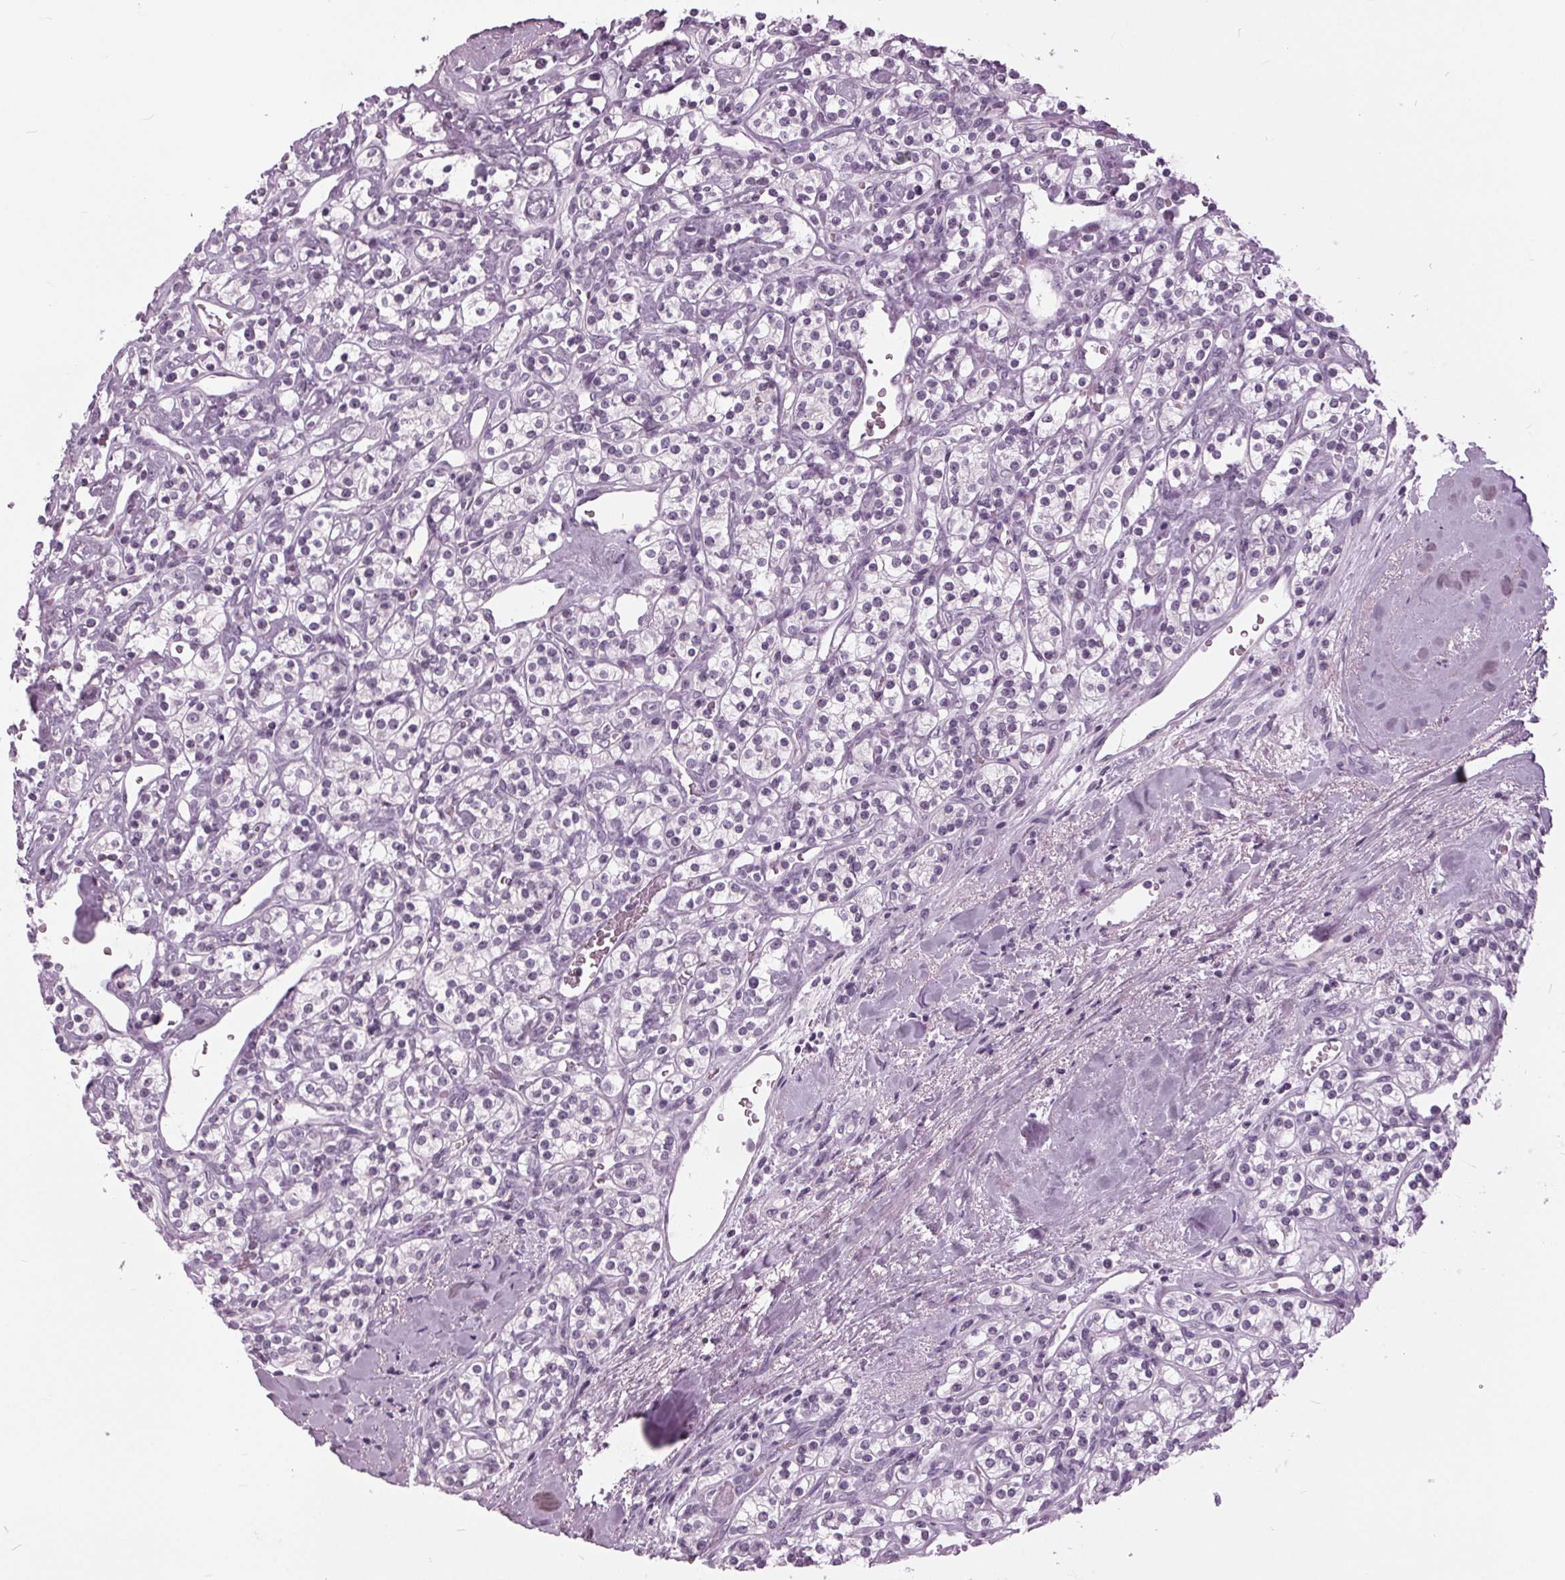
{"staining": {"intensity": "negative", "quantity": "none", "location": "none"}, "tissue": "renal cancer", "cell_type": "Tumor cells", "image_type": "cancer", "snomed": [{"axis": "morphology", "description": "Adenocarcinoma, NOS"}, {"axis": "topography", "description": "Kidney"}], "caption": "The histopathology image reveals no significant expression in tumor cells of adenocarcinoma (renal).", "gene": "SLC9A4", "patient": {"sex": "male", "age": 77}}